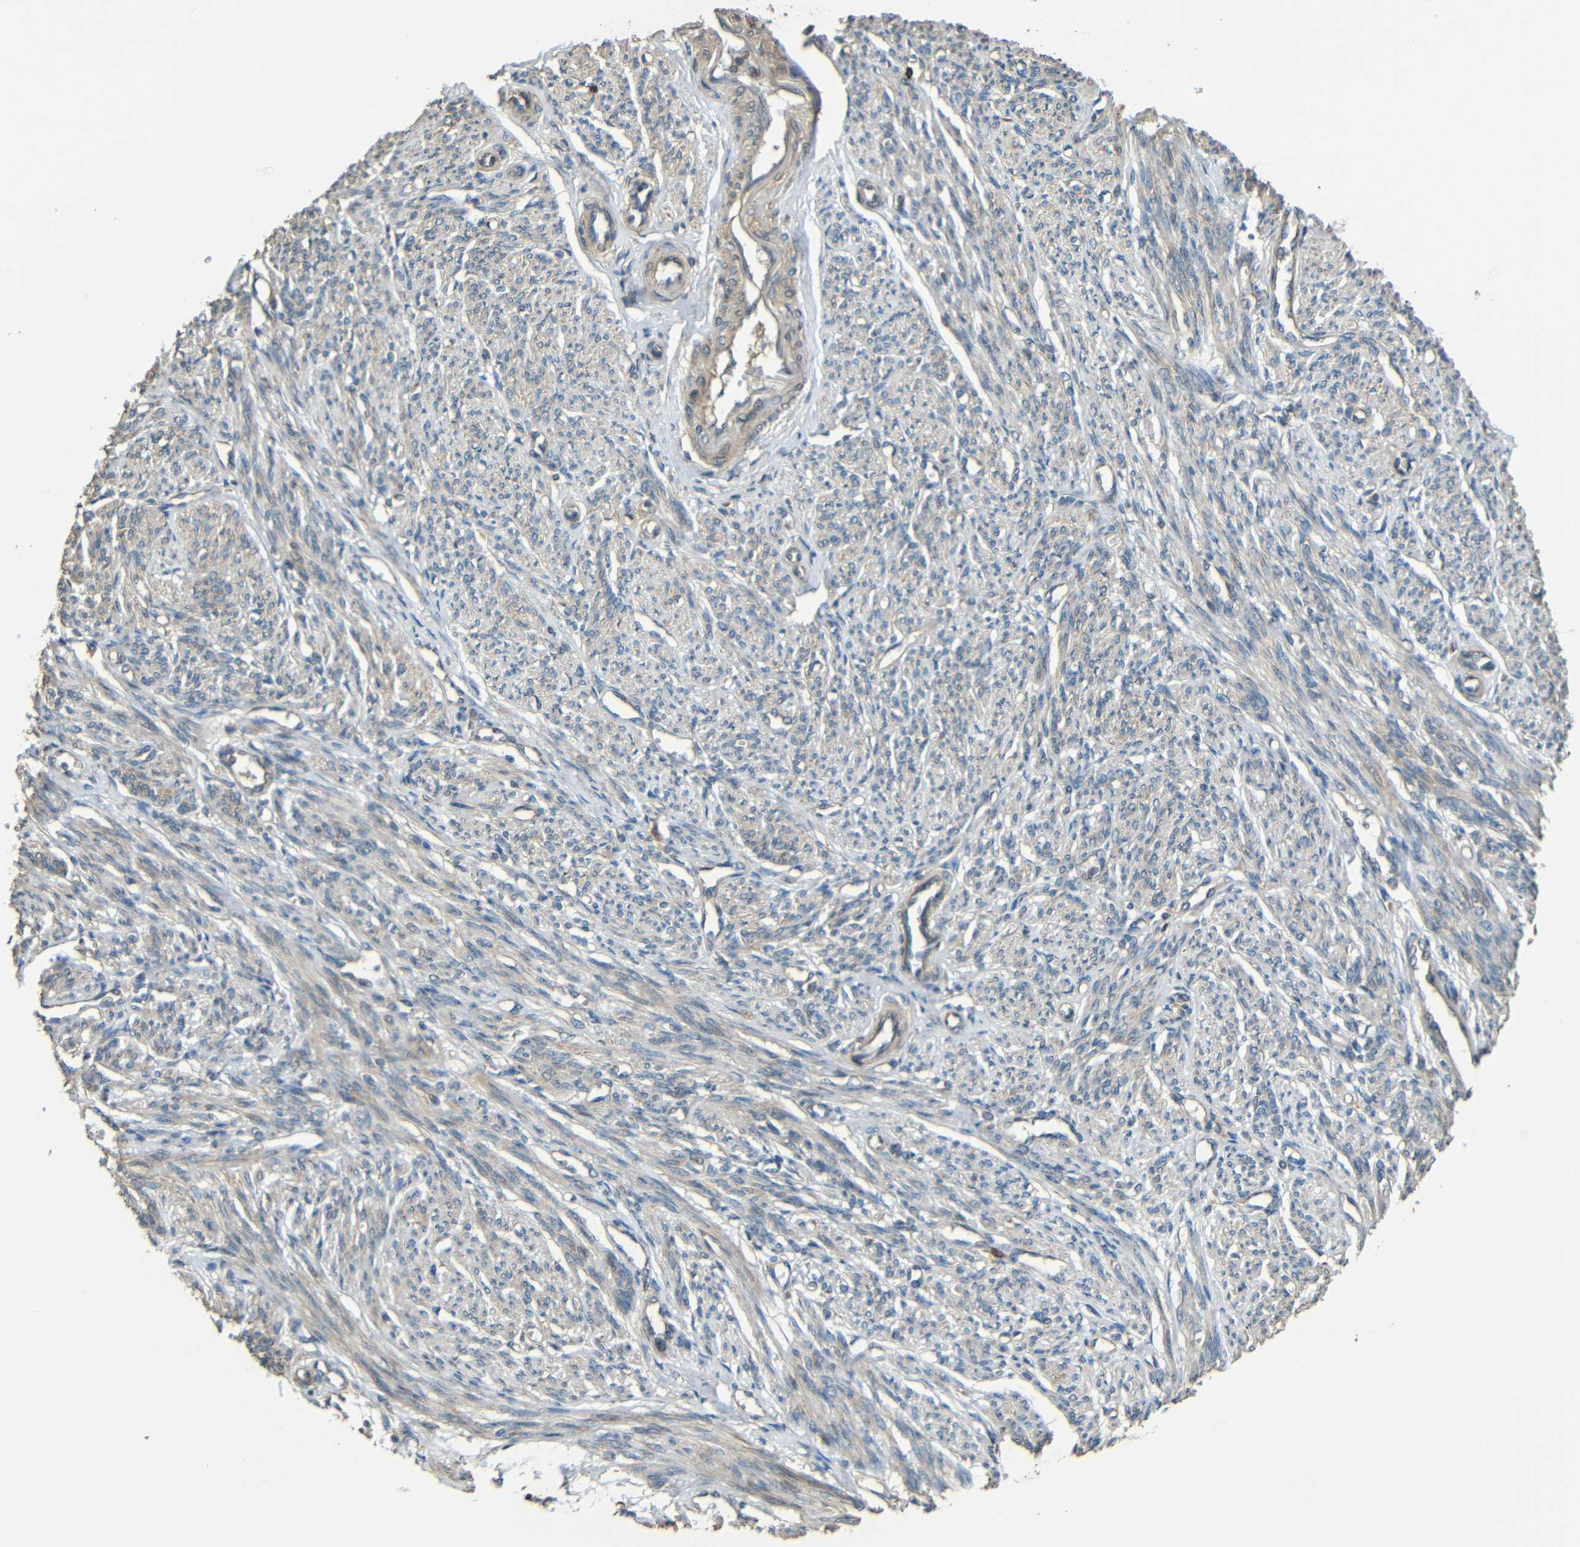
{"staining": {"intensity": "moderate", "quantity": "25%-75%", "location": "cytoplasmic/membranous"}, "tissue": "smooth muscle", "cell_type": "Smooth muscle cells", "image_type": "normal", "snomed": [{"axis": "morphology", "description": "Normal tissue, NOS"}, {"axis": "topography", "description": "Smooth muscle"}], "caption": "Smooth muscle cells exhibit medium levels of moderate cytoplasmic/membranous expression in approximately 25%-75% of cells in unremarkable human smooth muscle. The staining is performed using DAB brown chromogen to label protein expression. The nuclei are counter-stained blue using hematoxylin.", "gene": "ACACA", "patient": {"sex": "female", "age": 65}}